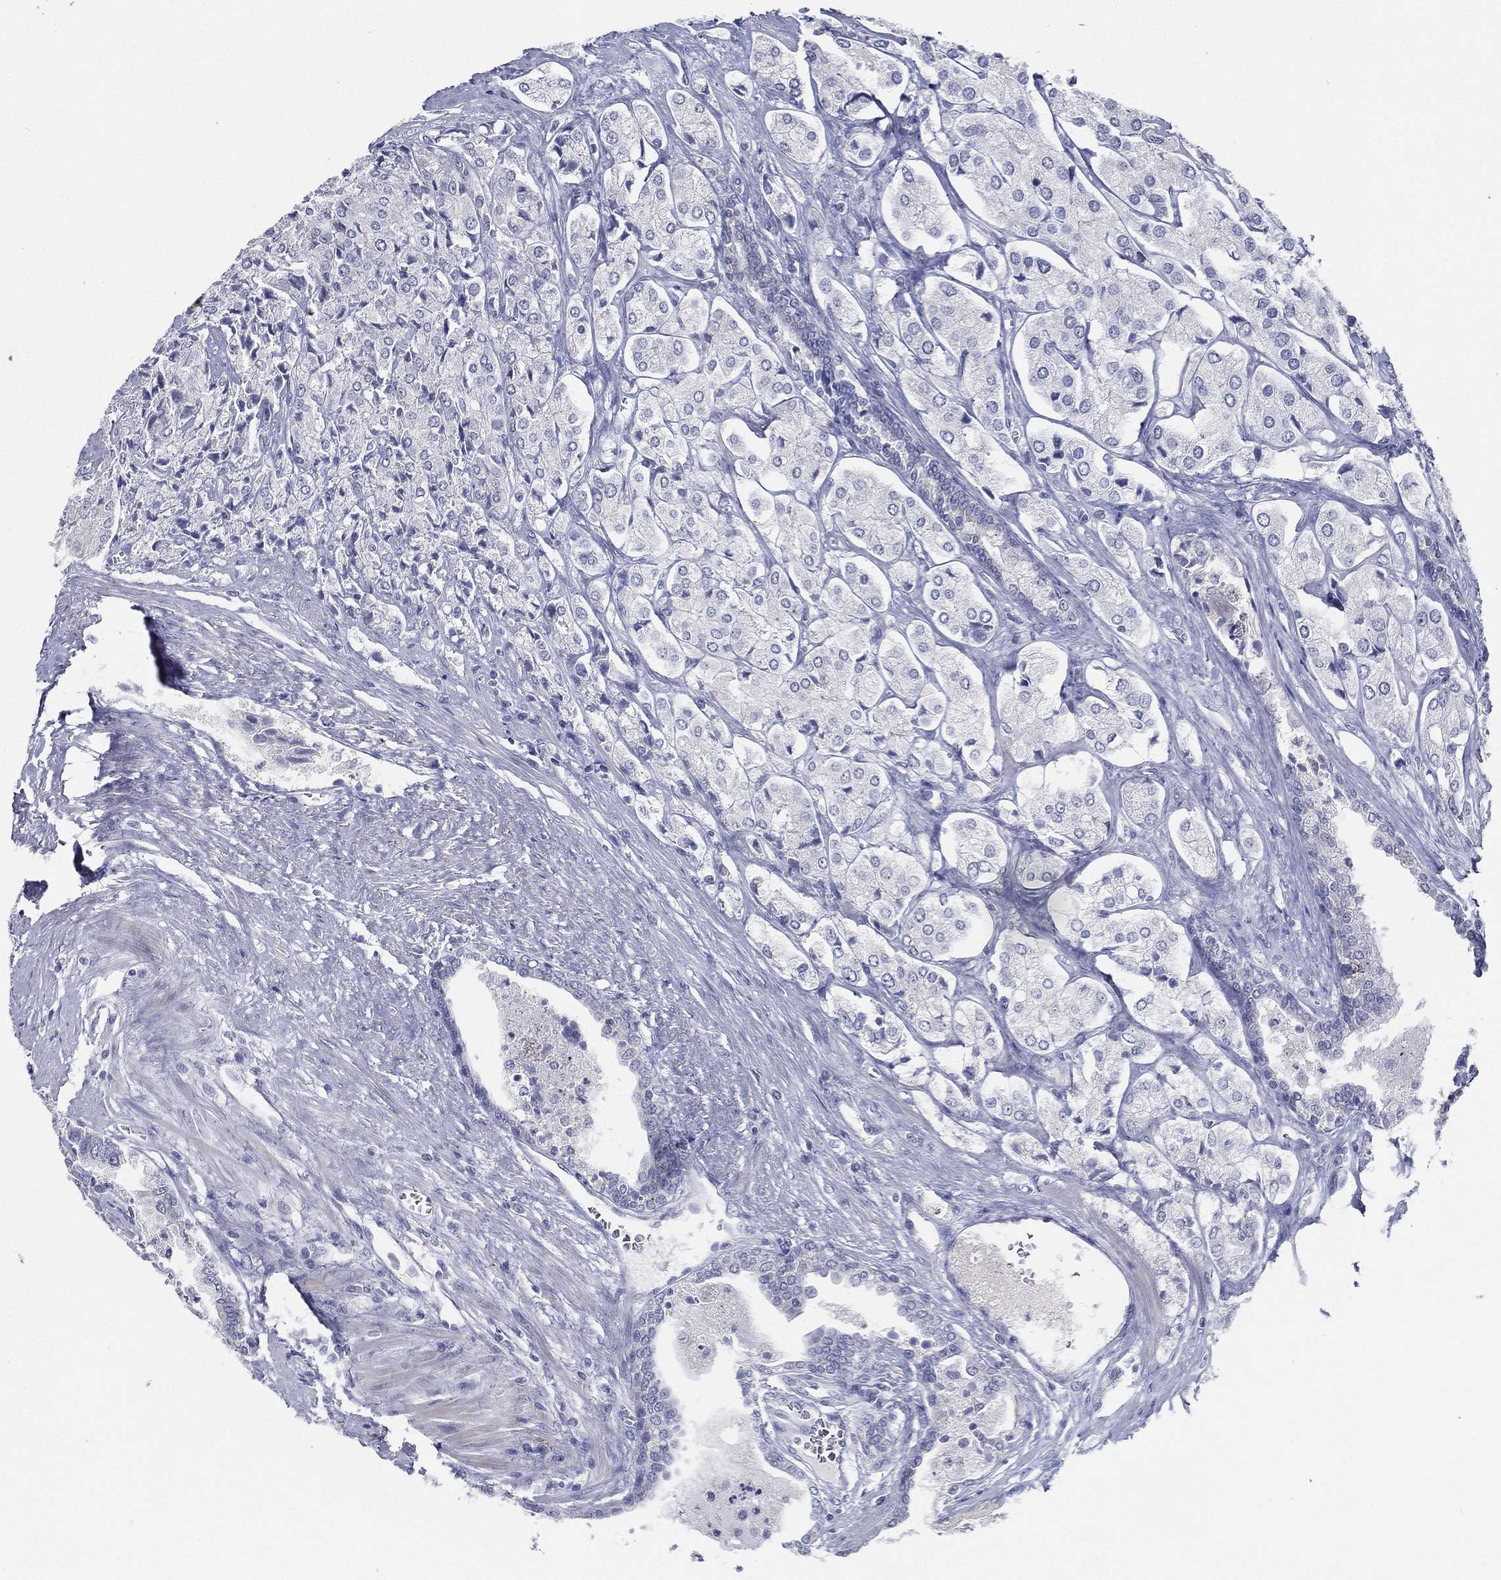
{"staining": {"intensity": "negative", "quantity": "none", "location": "none"}, "tissue": "prostate cancer", "cell_type": "Tumor cells", "image_type": "cancer", "snomed": [{"axis": "morphology", "description": "Adenocarcinoma, NOS"}, {"axis": "topography", "description": "Prostate and seminal vesicle, NOS"}, {"axis": "topography", "description": "Prostate"}], "caption": "The immunohistochemistry (IHC) micrograph has no significant expression in tumor cells of adenocarcinoma (prostate) tissue.", "gene": "SLC13A4", "patient": {"sex": "male", "age": 67}}